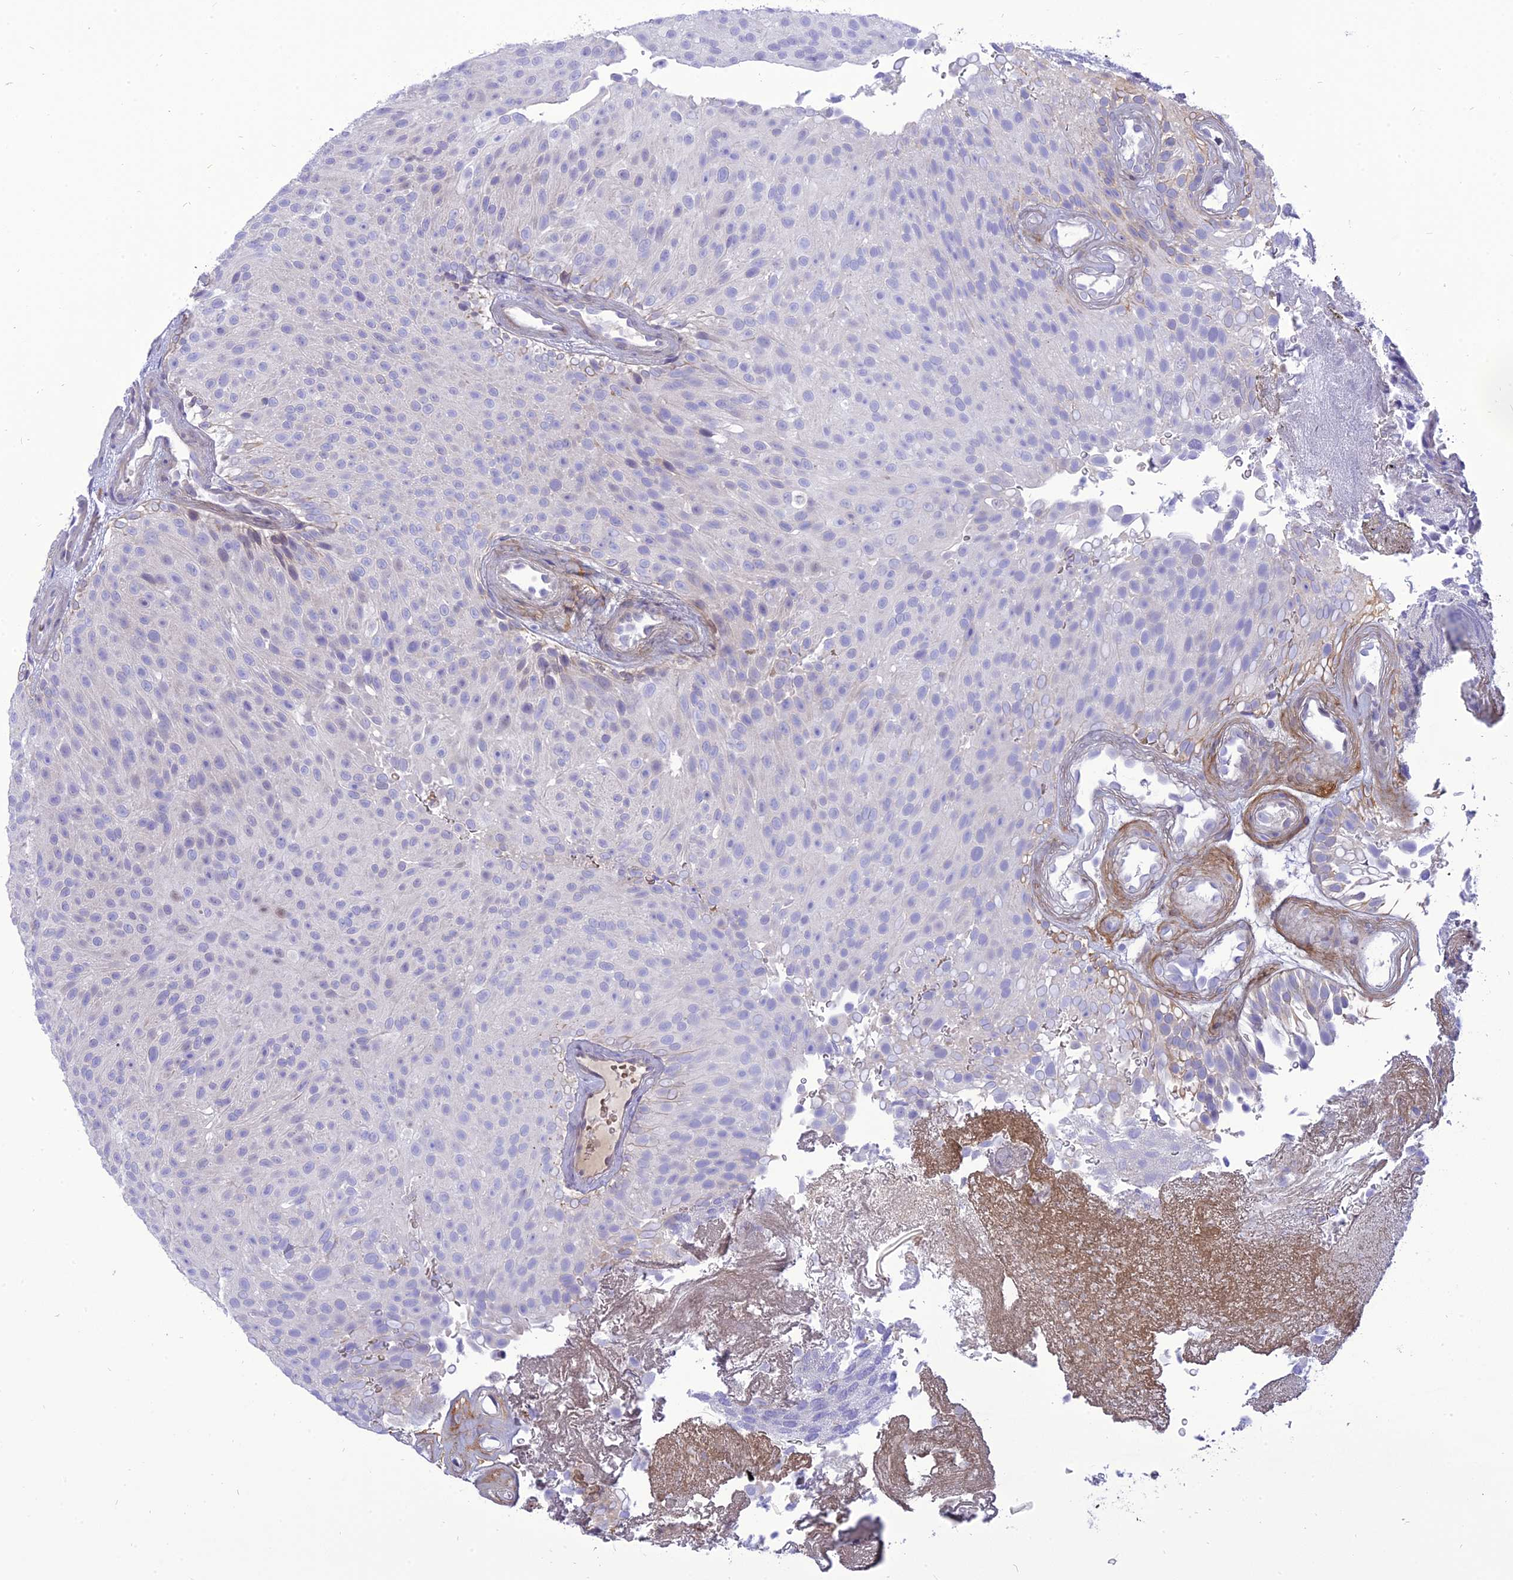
{"staining": {"intensity": "moderate", "quantity": "<25%", "location": "nuclear"}, "tissue": "urothelial cancer", "cell_type": "Tumor cells", "image_type": "cancer", "snomed": [{"axis": "morphology", "description": "Urothelial carcinoma, Low grade"}, {"axis": "topography", "description": "Urinary bladder"}], "caption": "Human urothelial carcinoma (low-grade) stained with a brown dye displays moderate nuclear positive expression in approximately <25% of tumor cells.", "gene": "MBD3L1", "patient": {"sex": "male", "age": 78}}